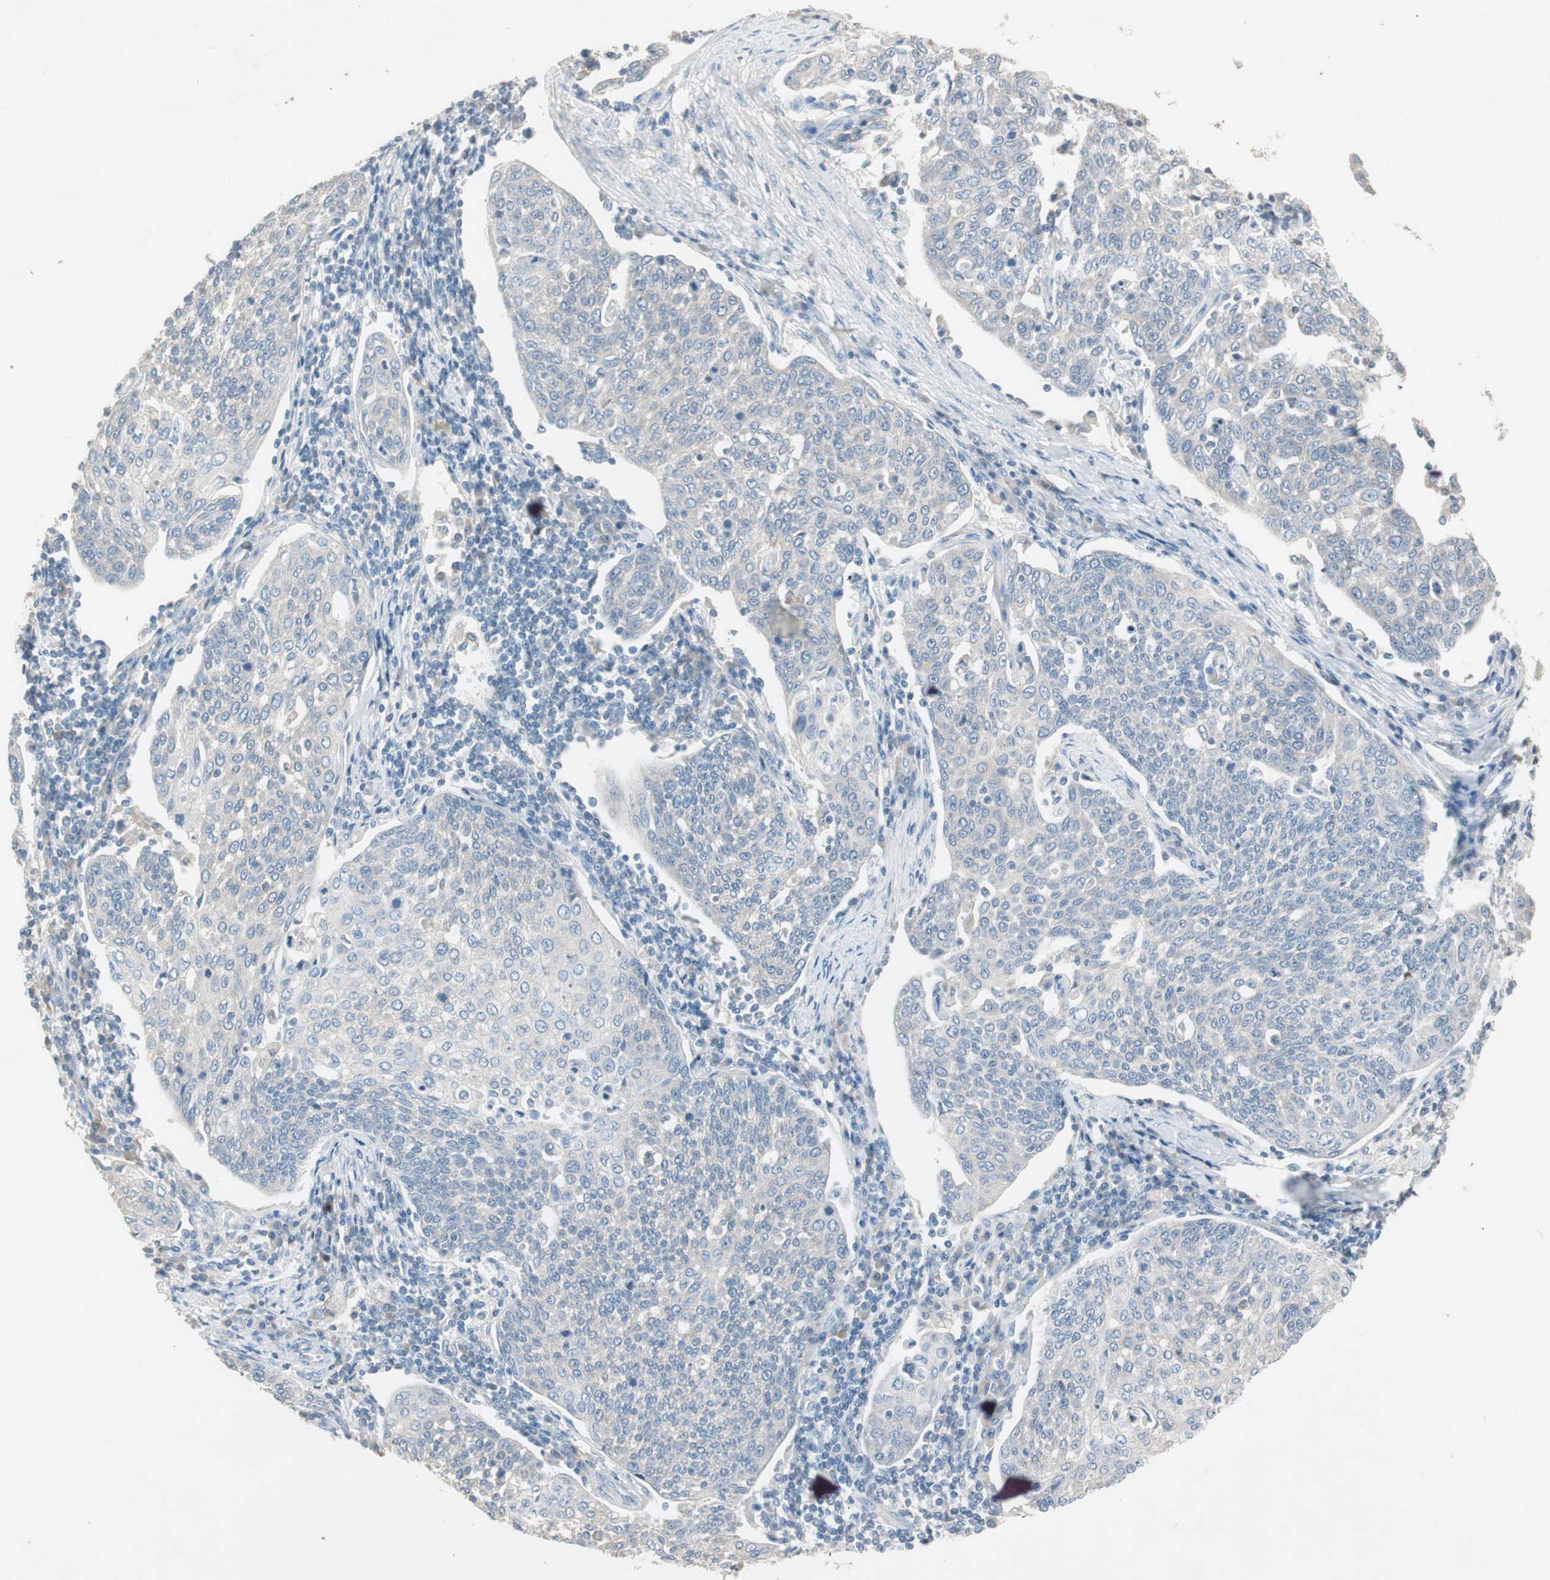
{"staining": {"intensity": "negative", "quantity": "none", "location": "none"}, "tissue": "cervical cancer", "cell_type": "Tumor cells", "image_type": "cancer", "snomed": [{"axis": "morphology", "description": "Squamous cell carcinoma, NOS"}, {"axis": "topography", "description": "Cervix"}], "caption": "Immunohistochemical staining of cervical cancer reveals no significant positivity in tumor cells.", "gene": "KHK", "patient": {"sex": "female", "age": 34}}